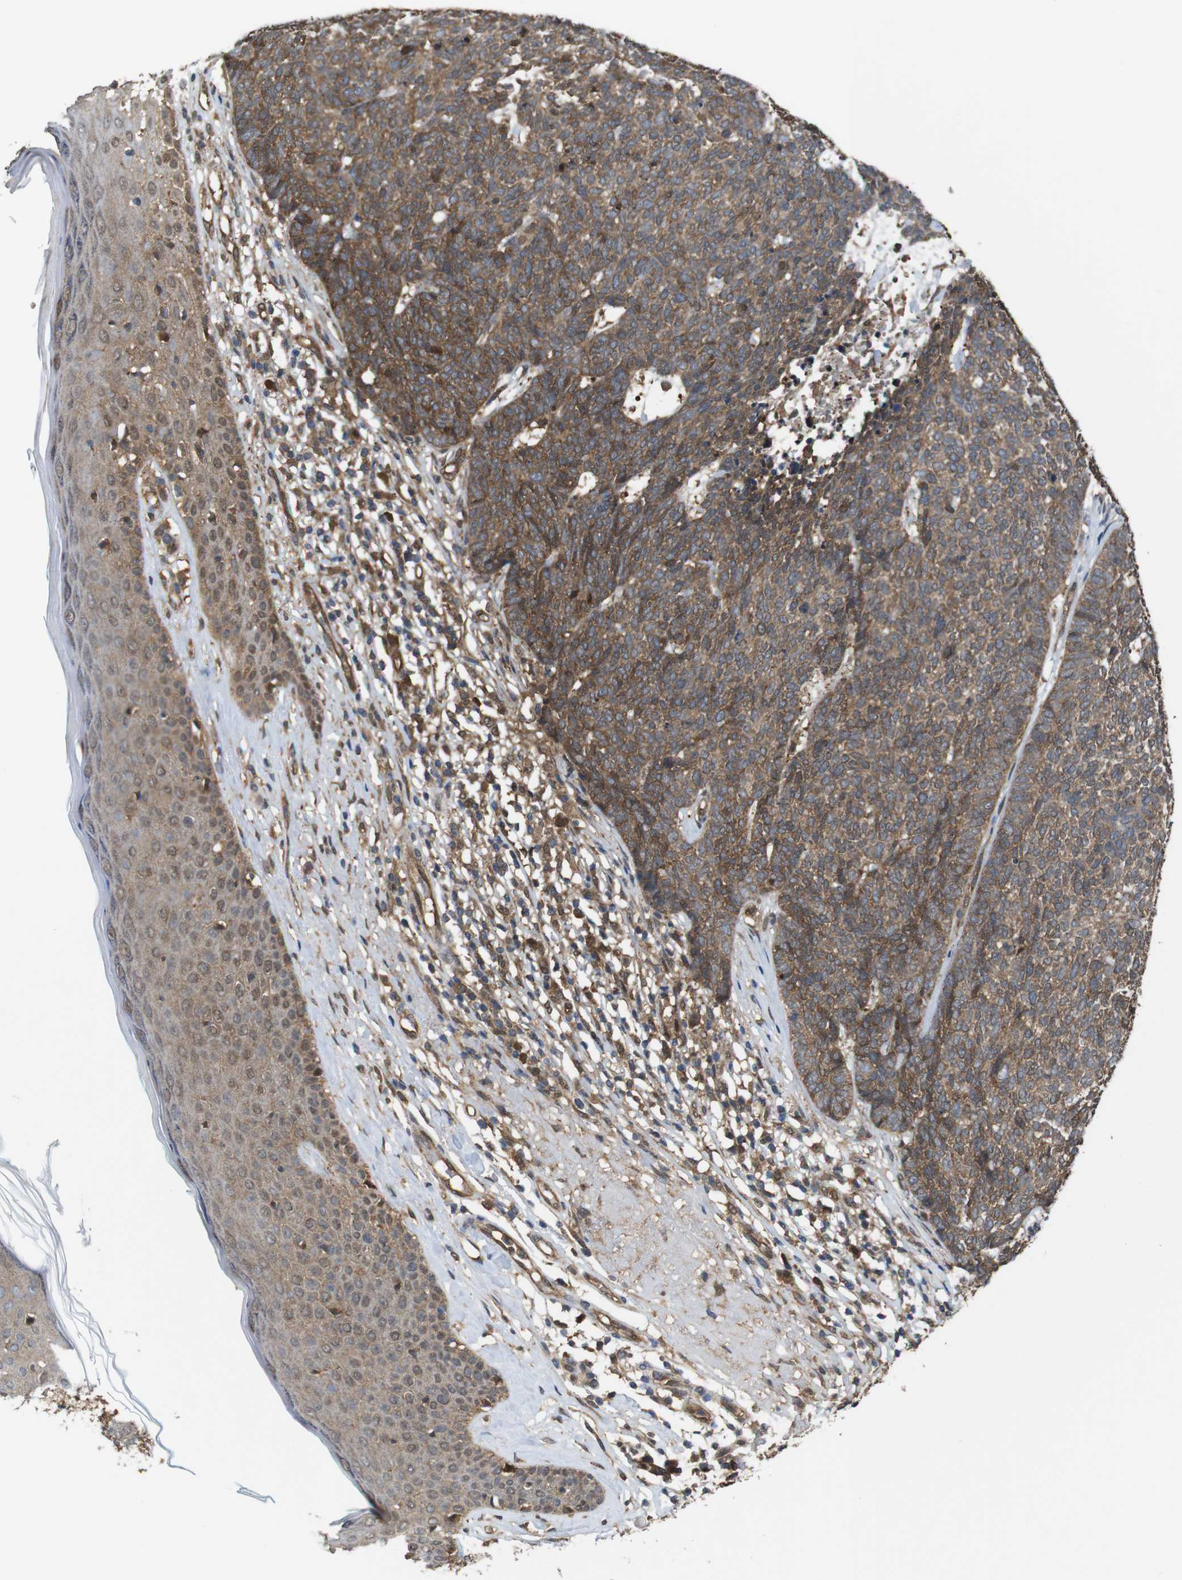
{"staining": {"intensity": "moderate", "quantity": ">75%", "location": "cytoplasmic/membranous"}, "tissue": "skin cancer", "cell_type": "Tumor cells", "image_type": "cancer", "snomed": [{"axis": "morphology", "description": "Basal cell carcinoma"}, {"axis": "topography", "description": "Skin"}], "caption": "Protein expression analysis of human skin cancer reveals moderate cytoplasmic/membranous positivity in approximately >75% of tumor cells.", "gene": "YWHAG", "patient": {"sex": "female", "age": 84}}